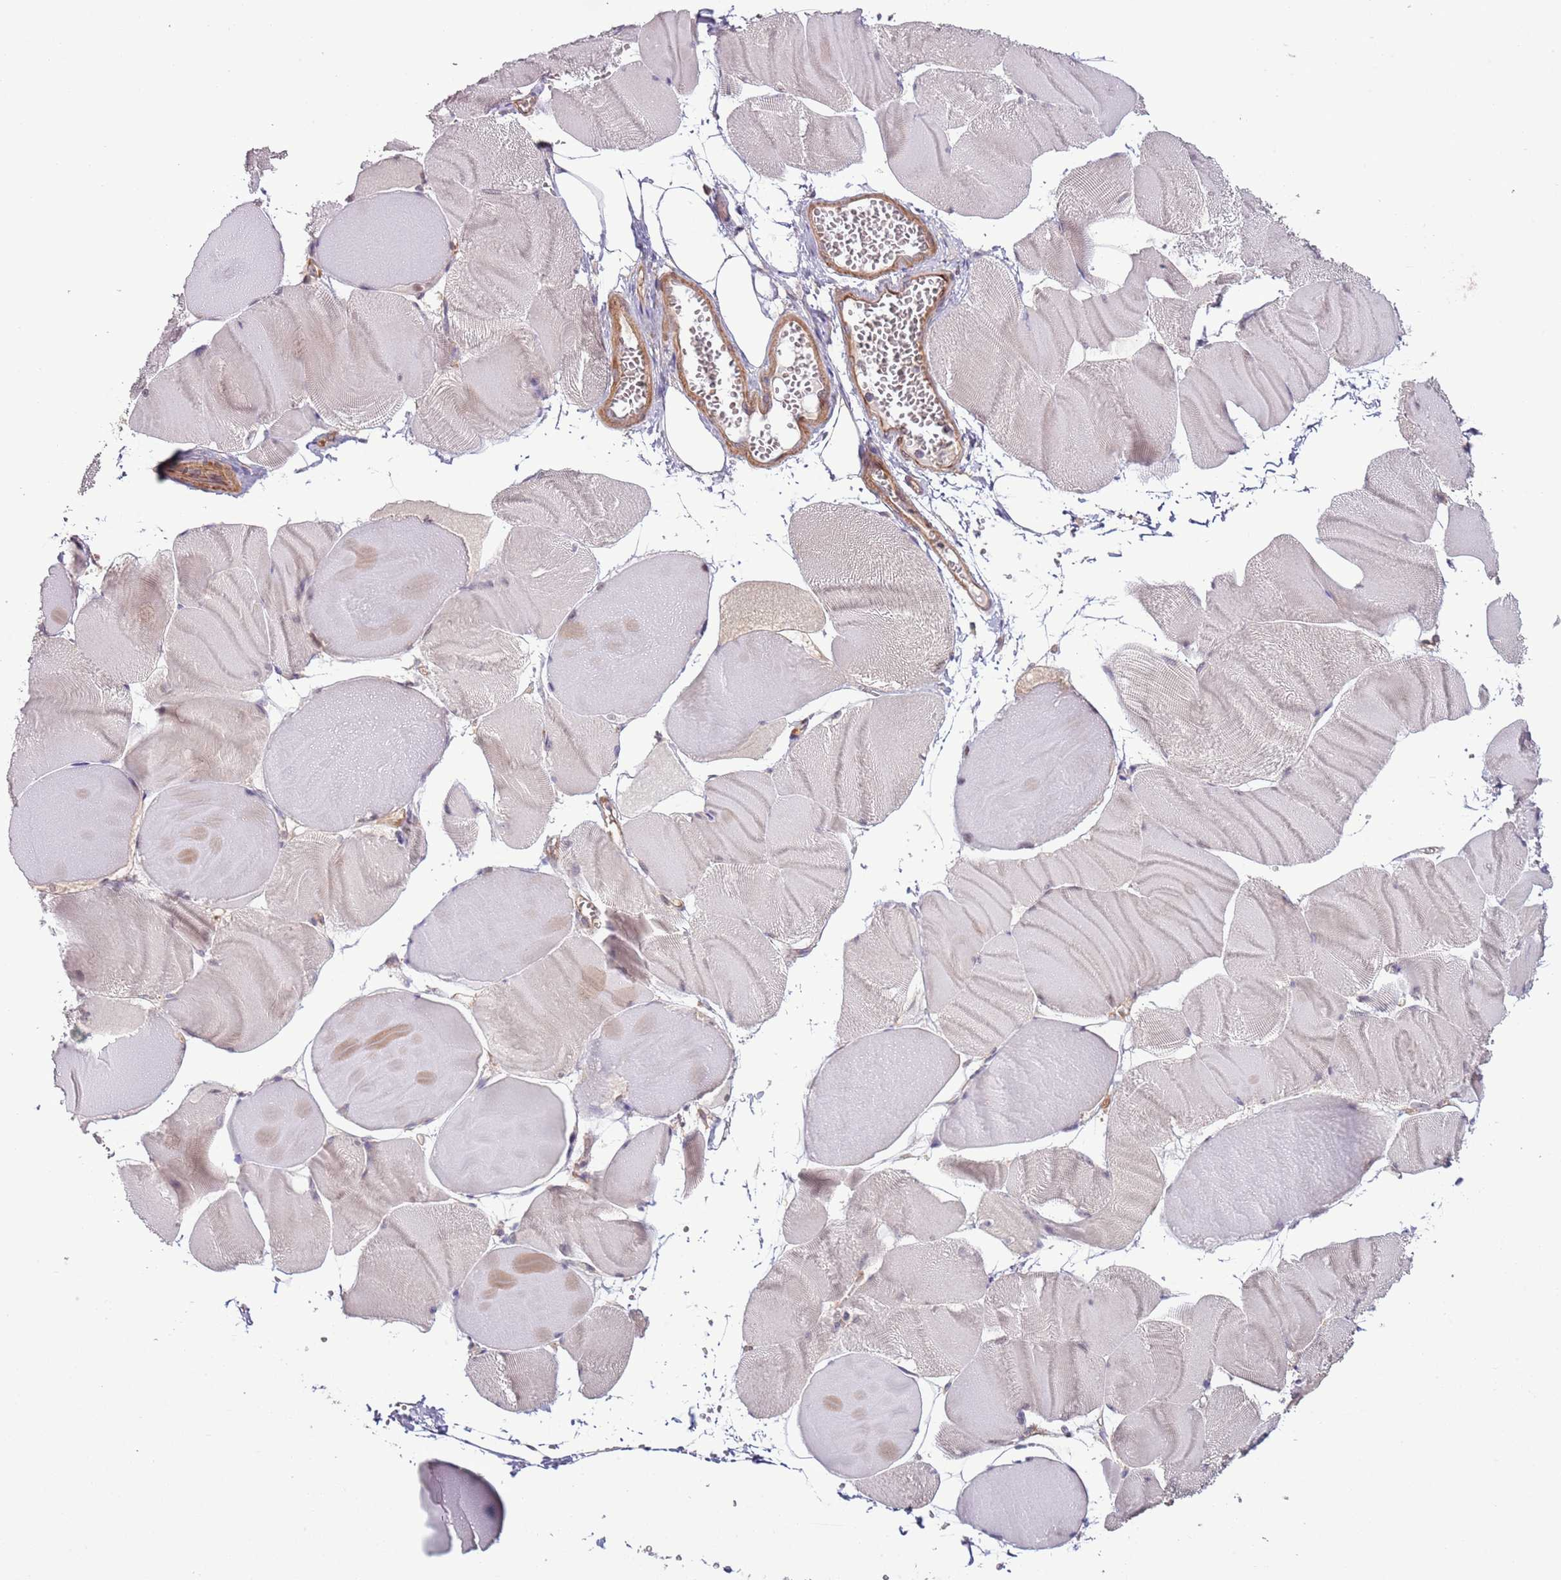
{"staining": {"intensity": "negative", "quantity": "none", "location": "none"}, "tissue": "skeletal muscle", "cell_type": "Myocytes", "image_type": "normal", "snomed": [{"axis": "morphology", "description": "Normal tissue, NOS"}, {"axis": "morphology", "description": "Basal cell carcinoma"}, {"axis": "topography", "description": "Skeletal muscle"}], "caption": "An image of skeletal muscle stained for a protein exhibits no brown staining in myocytes. (Stains: DAB (3,3'-diaminobenzidine) IHC with hematoxylin counter stain, Microscopy: brightfield microscopy at high magnification).", "gene": "LPIN2", "patient": {"sex": "female", "age": 64}}